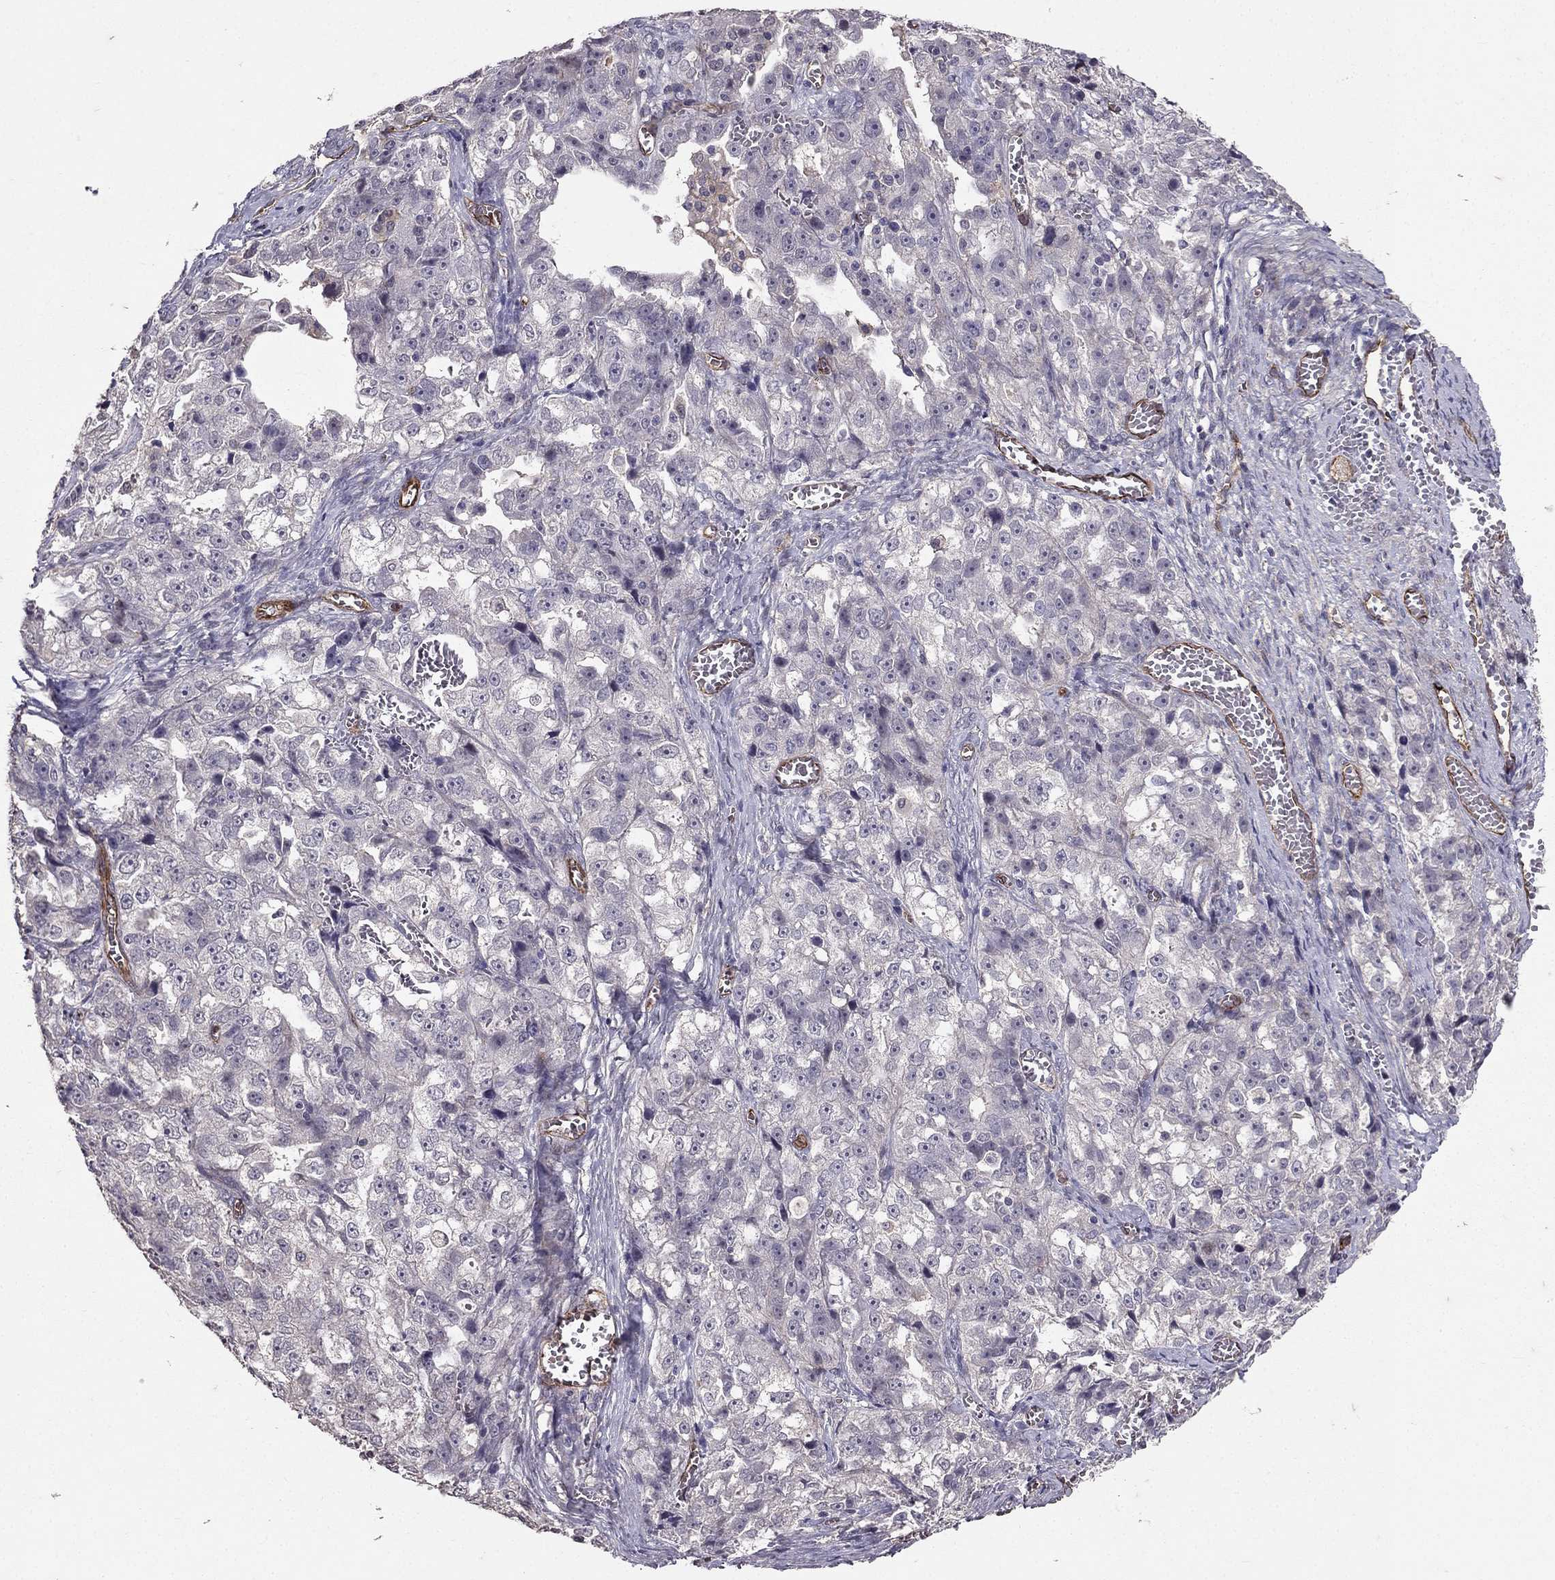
{"staining": {"intensity": "negative", "quantity": "none", "location": "none"}, "tissue": "ovarian cancer", "cell_type": "Tumor cells", "image_type": "cancer", "snomed": [{"axis": "morphology", "description": "Cystadenocarcinoma, serous, NOS"}, {"axis": "topography", "description": "Ovary"}], "caption": "Immunohistochemistry (IHC) of human ovarian cancer (serous cystadenocarcinoma) displays no expression in tumor cells.", "gene": "RASIP1", "patient": {"sex": "female", "age": 51}}